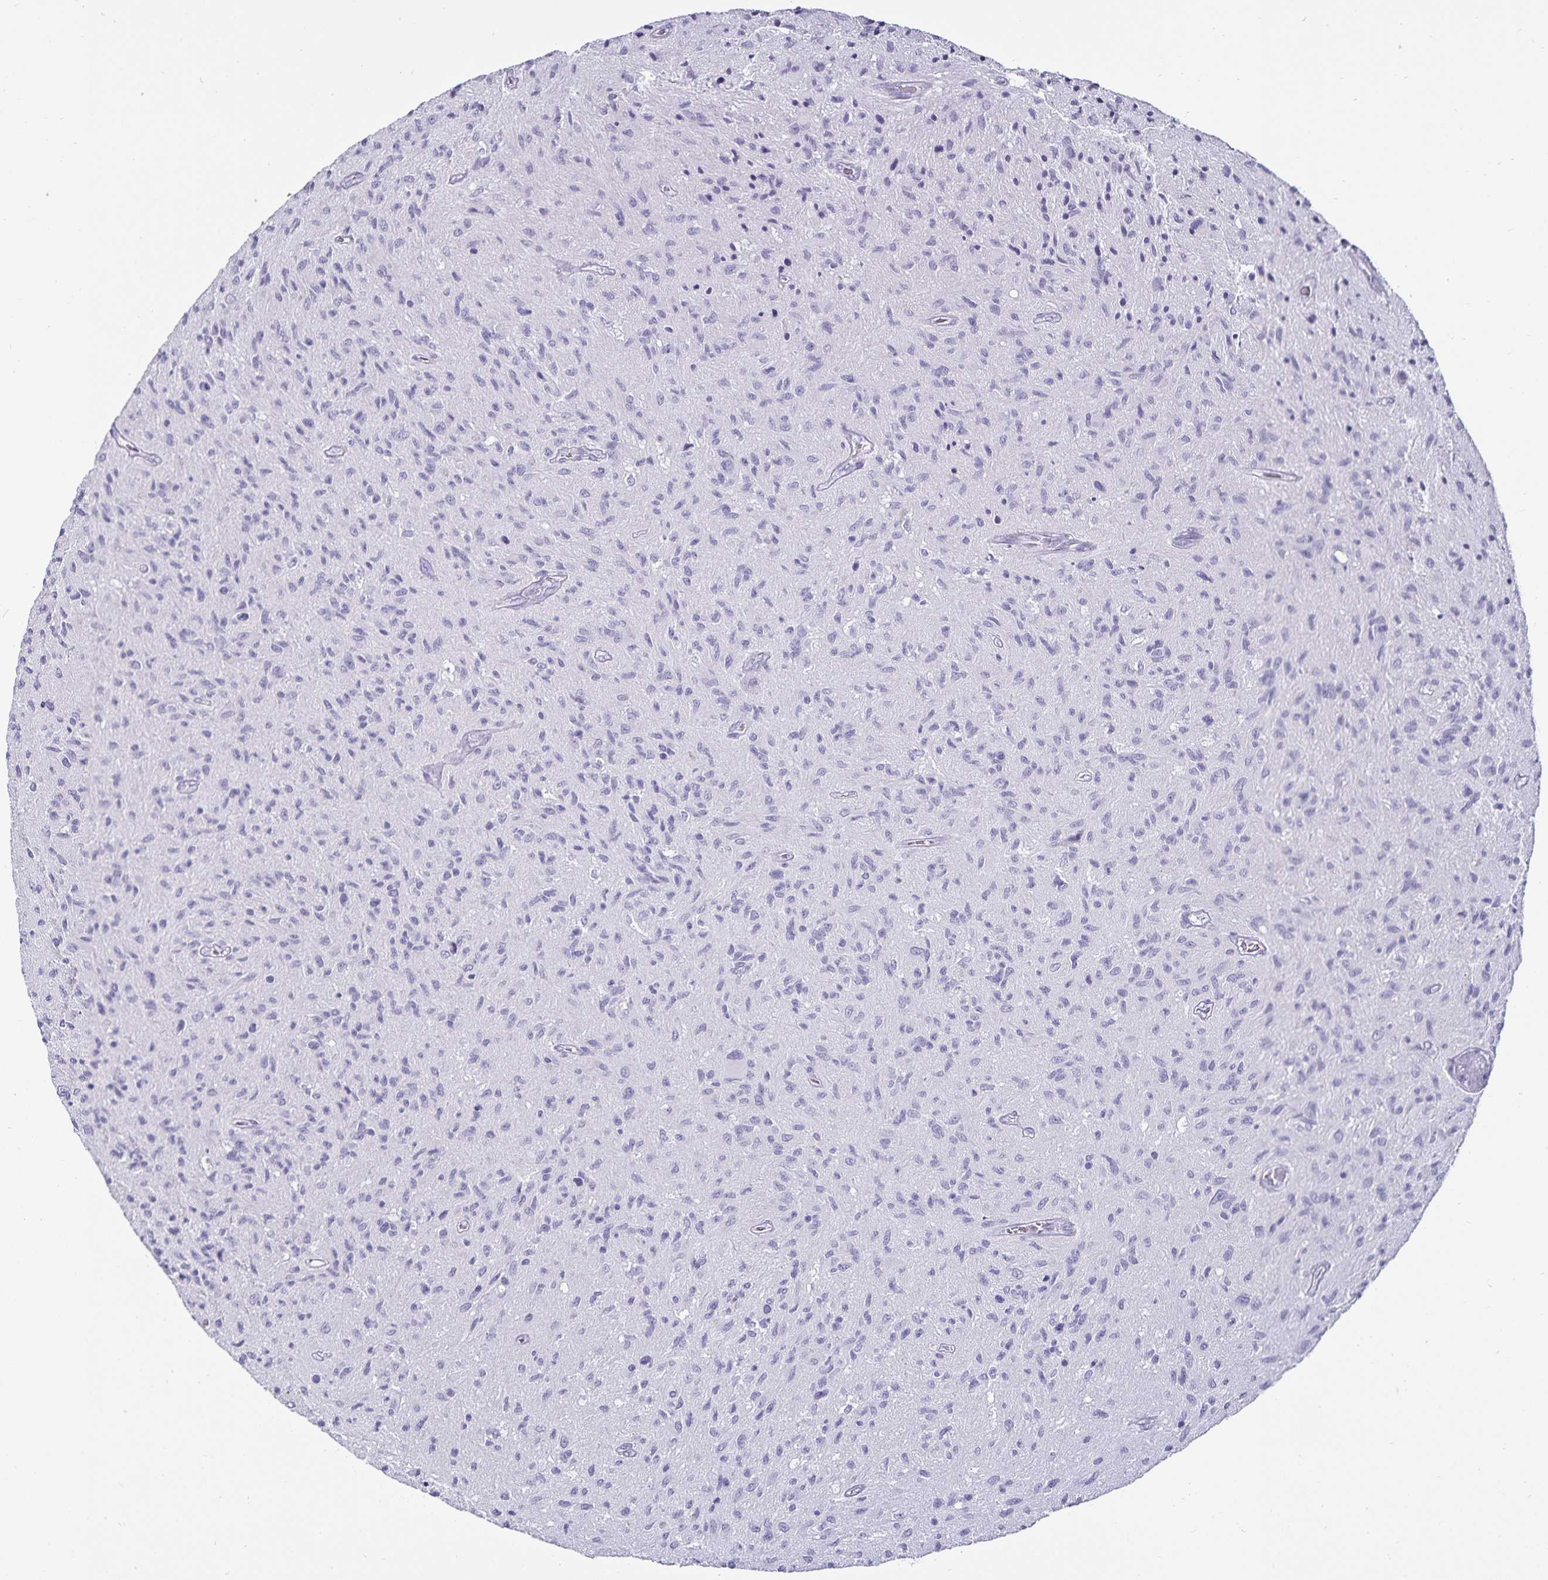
{"staining": {"intensity": "negative", "quantity": "none", "location": "none"}, "tissue": "glioma", "cell_type": "Tumor cells", "image_type": "cancer", "snomed": [{"axis": "morphology", "description": "Glioma, malignant, High grade"}, {"axis": "topography", "description": "Brain"}], "caption": "Immunohistochemical staining of high-grade glioma (malignant) shows no significant staining in tumor cells.", "gene": "DEFA6", "patient": {"sex": "male", "age": 54}}